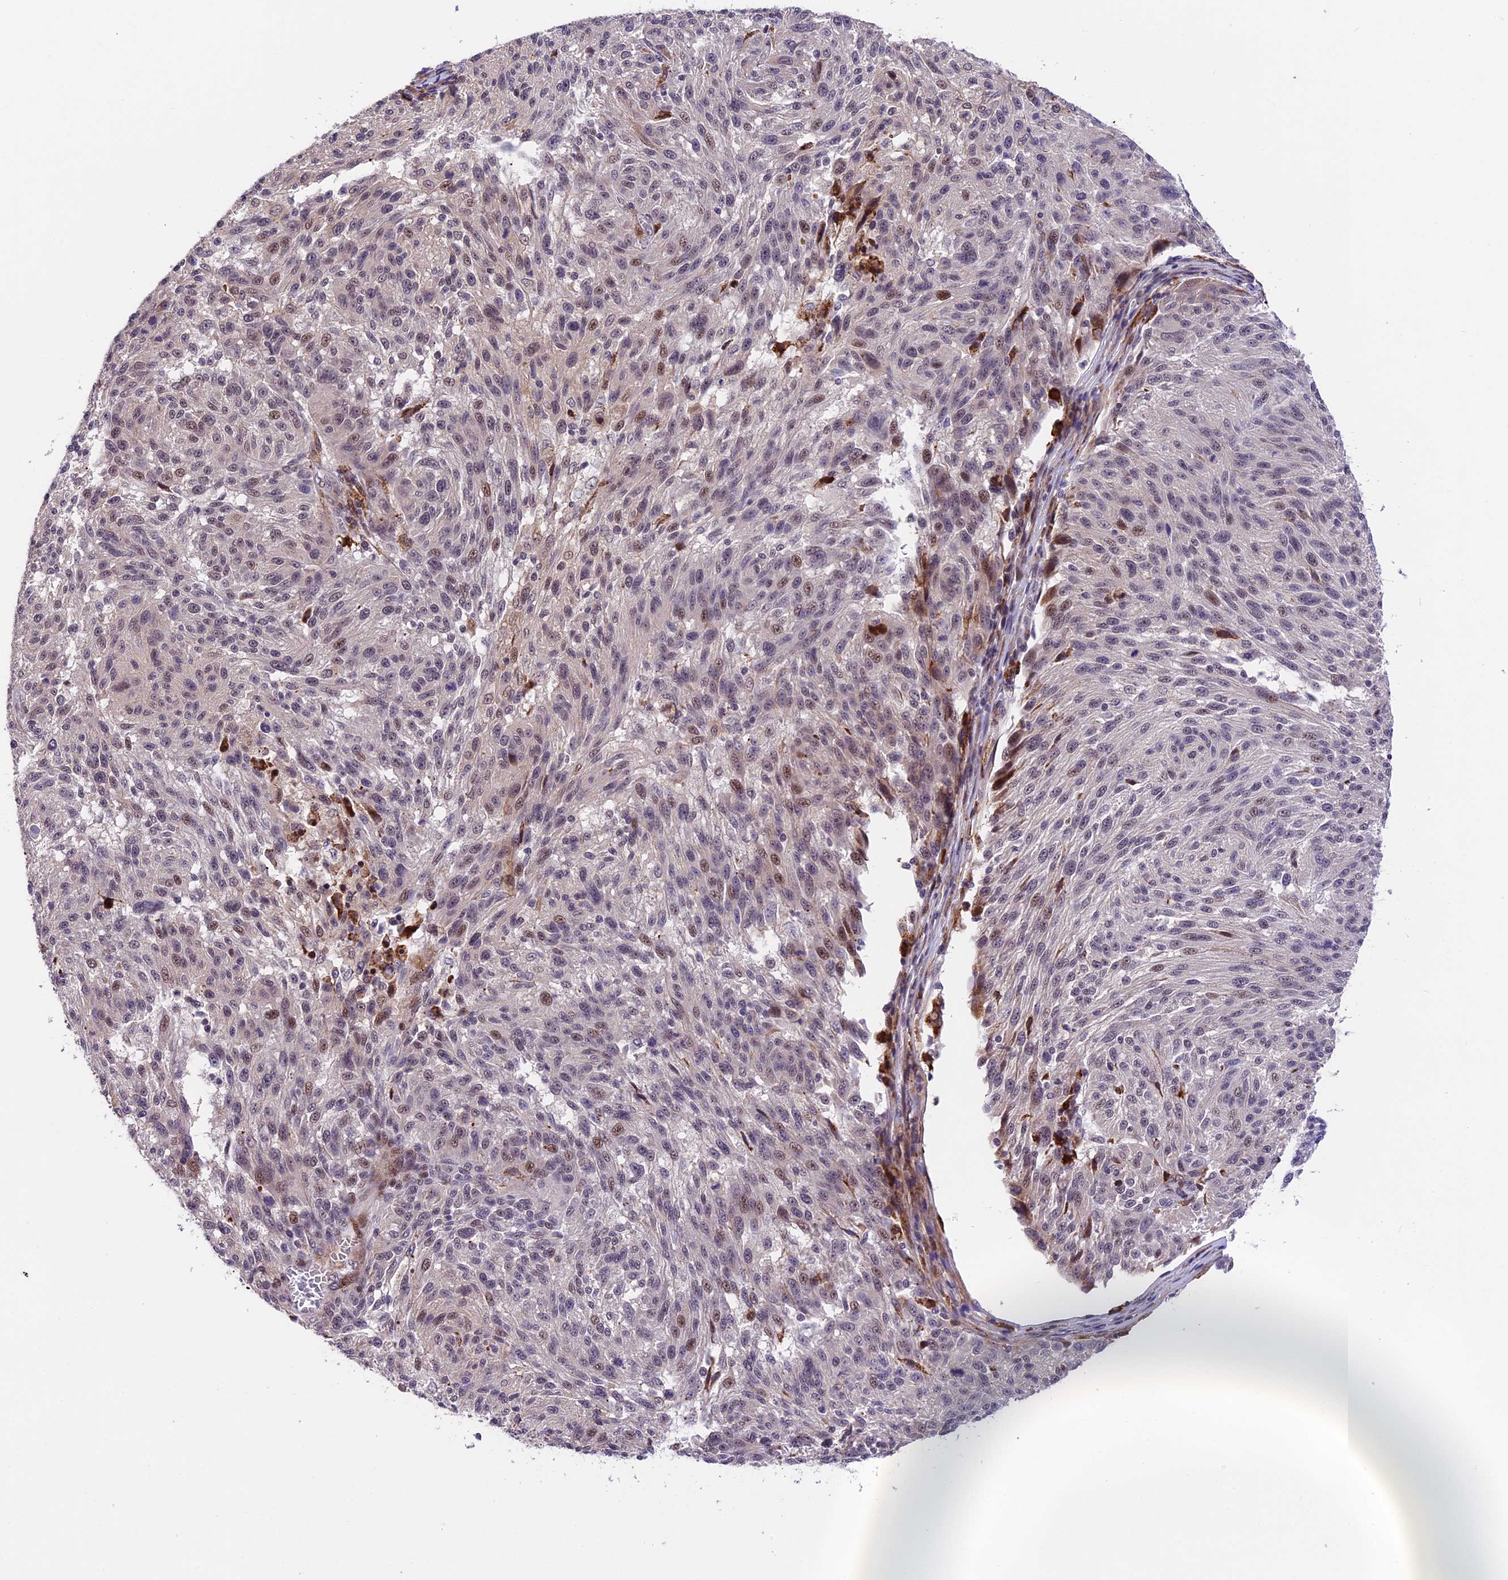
{"staining": {"intensity": "moderate", "quantity": "<25%", "location": "nuclear"}, "tissue": "melanoma", "cell_type": "Tumor cells", "image_type": "cancer", "snomed": [{"axis": "morphology", "description": "Malignant melanoma, NOS"}, {"axis": "topography", "description": "Skin"}], "caption": "Tumor cells demonstrate moderate nuclear staining in approximately <25% of cells in malignant melanoma.", "gene": "FBXO45", "patient": {"sex": "male", "age": 53}}